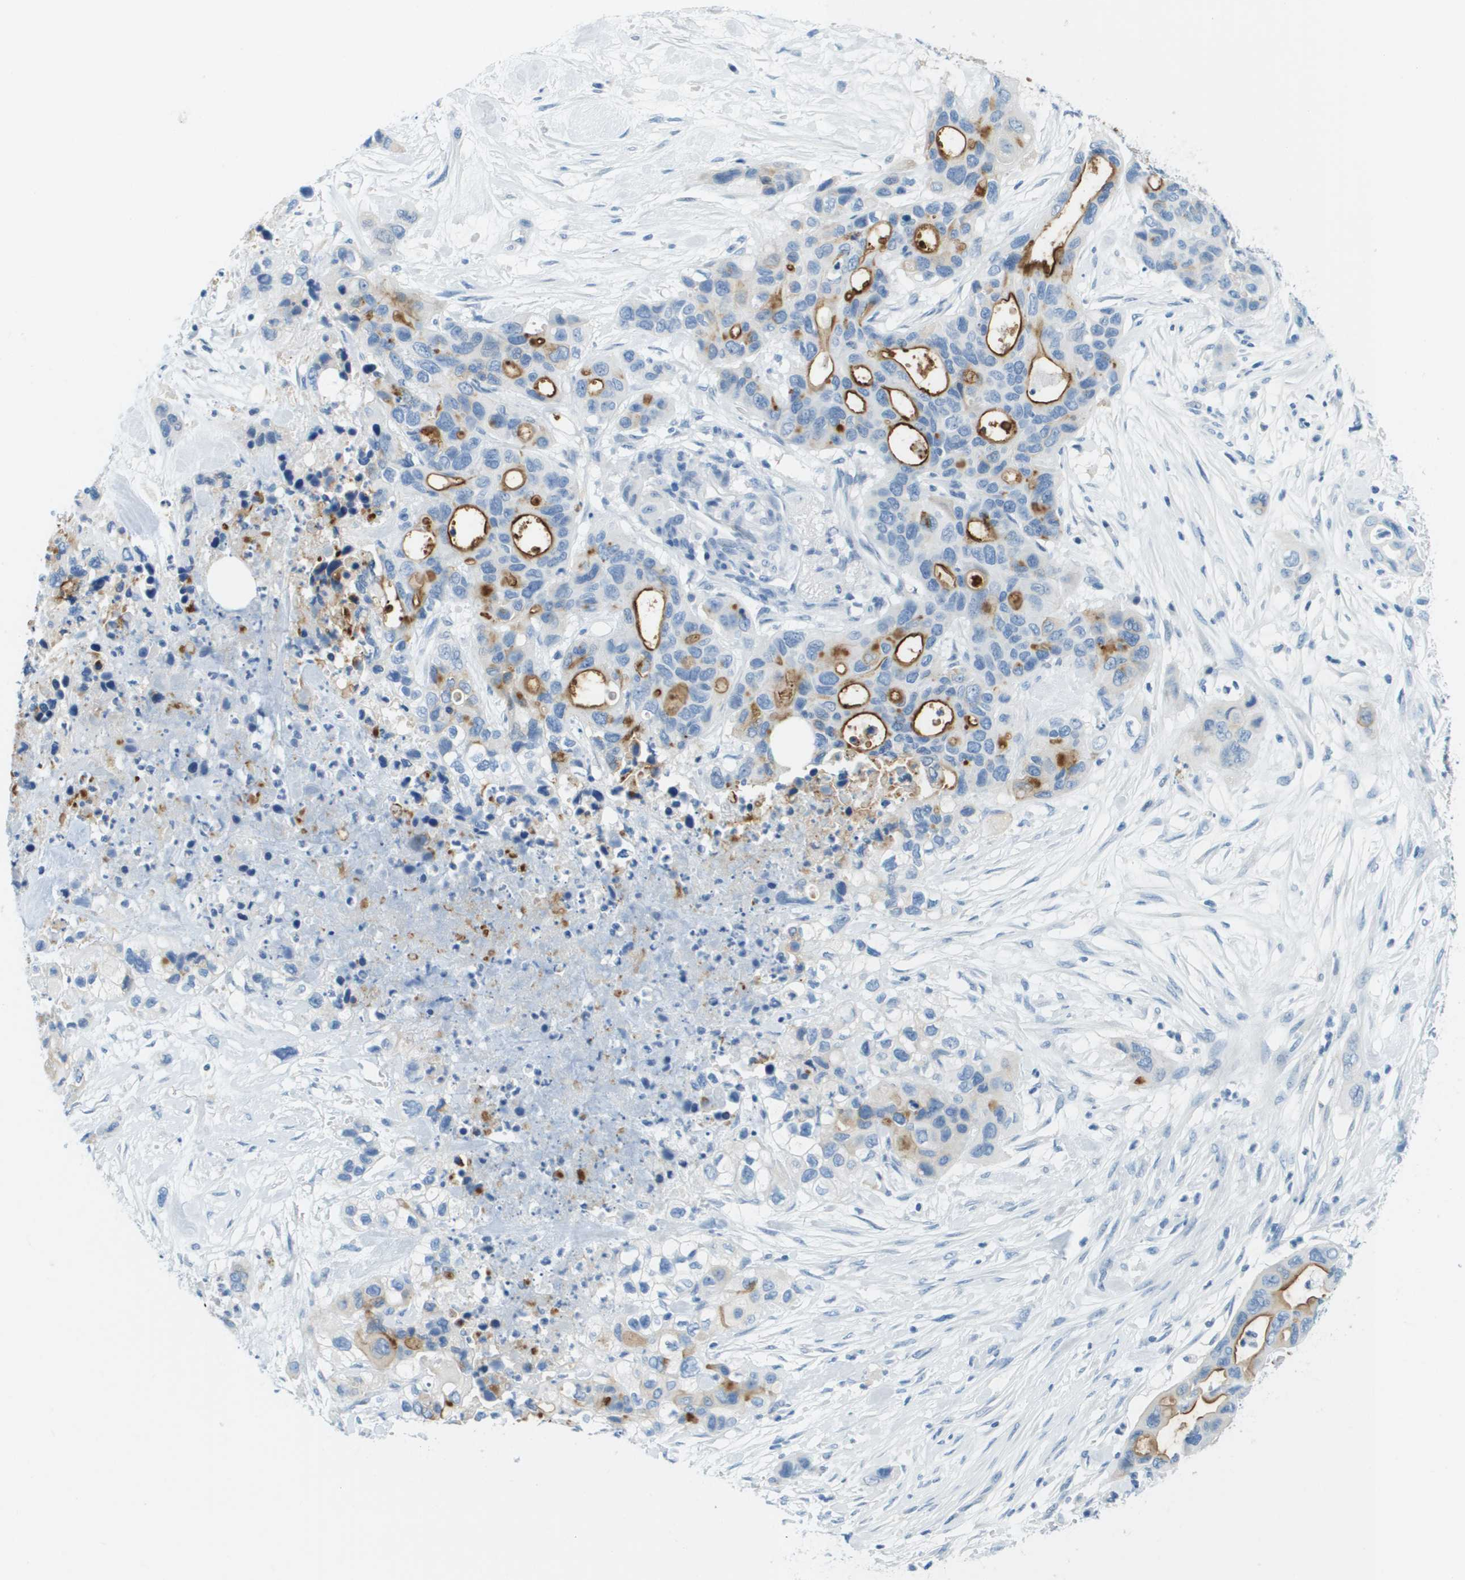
{"staining": {"intensity": "moderate", "quantity": "25%-75%", "location": "cytoplasmic/membranous"}, "tissue": "pancreatic cancer", "cell_type": "Tumor cells", "image_type": "cancer", "snomed": [{"axis": "morphology", "description": "Adenocarcinoma, NOS"}, {"axis": "topography", "description": "Pancreas"}], "caption": "Tumor cells show medium levels of moderate cytoplasmic/membranous positivity in approximately 25%-75% of cells in pancreatic cancer.", "gene": "CDHR2", "patient": {"sex": "female", "age": 71}}